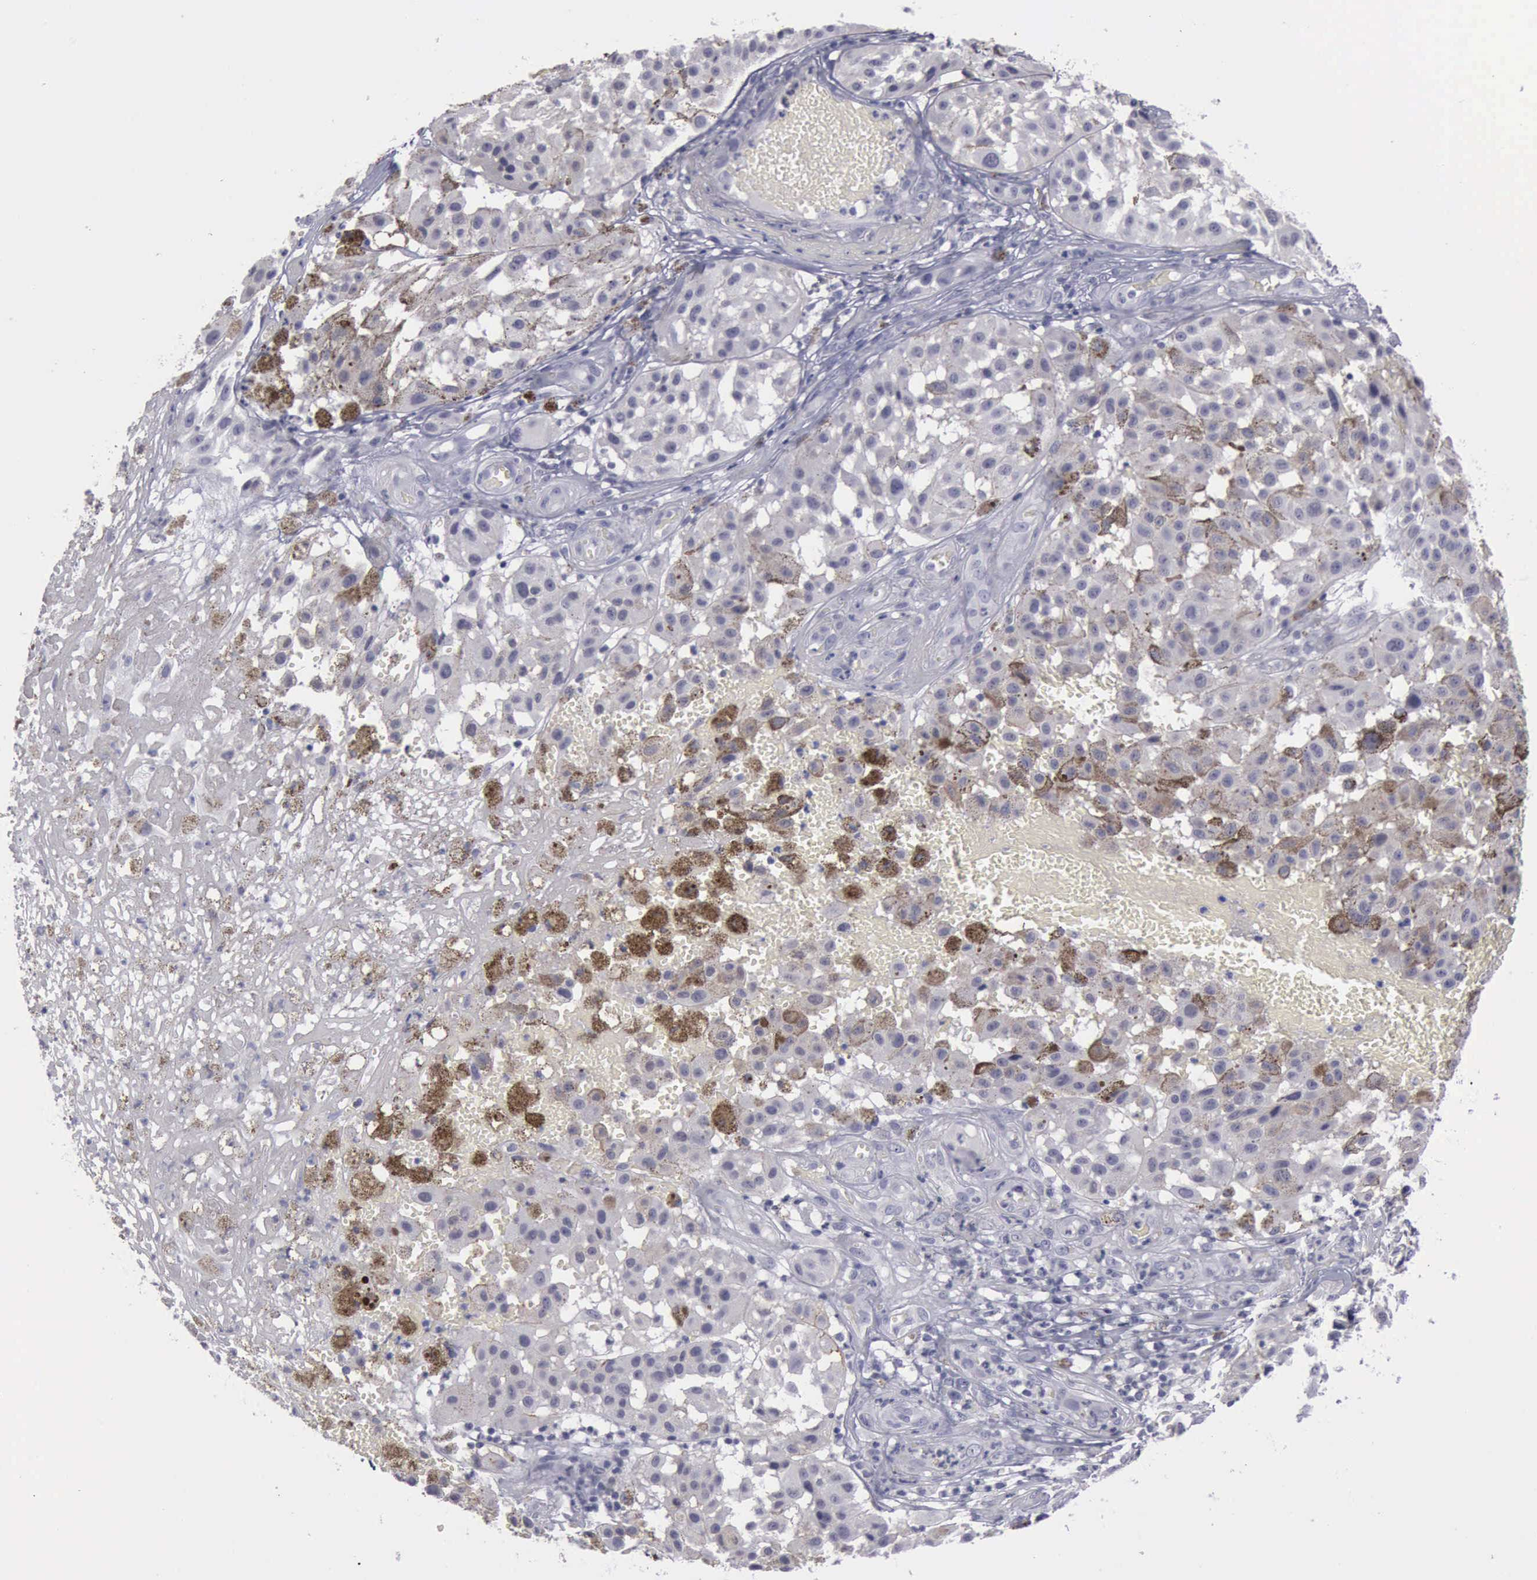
{"staining": {"intensity": "negative", "quantity": "none", "location": "none"}, "tissue": "melanoma", "cell_type": "Tumor cells", "image_type": "cancer", "snomed": [{"axis": "morphology", "description": "Malignant melanoma, NOS"}, {"axis": "topography", "description": "Skin"}], "caption": "The image shows no staining of tumor cells in melanoma. Nuclei are stained in blue.", "gene": "CDH2", "patient": {"sex": "female", "age": 64}}